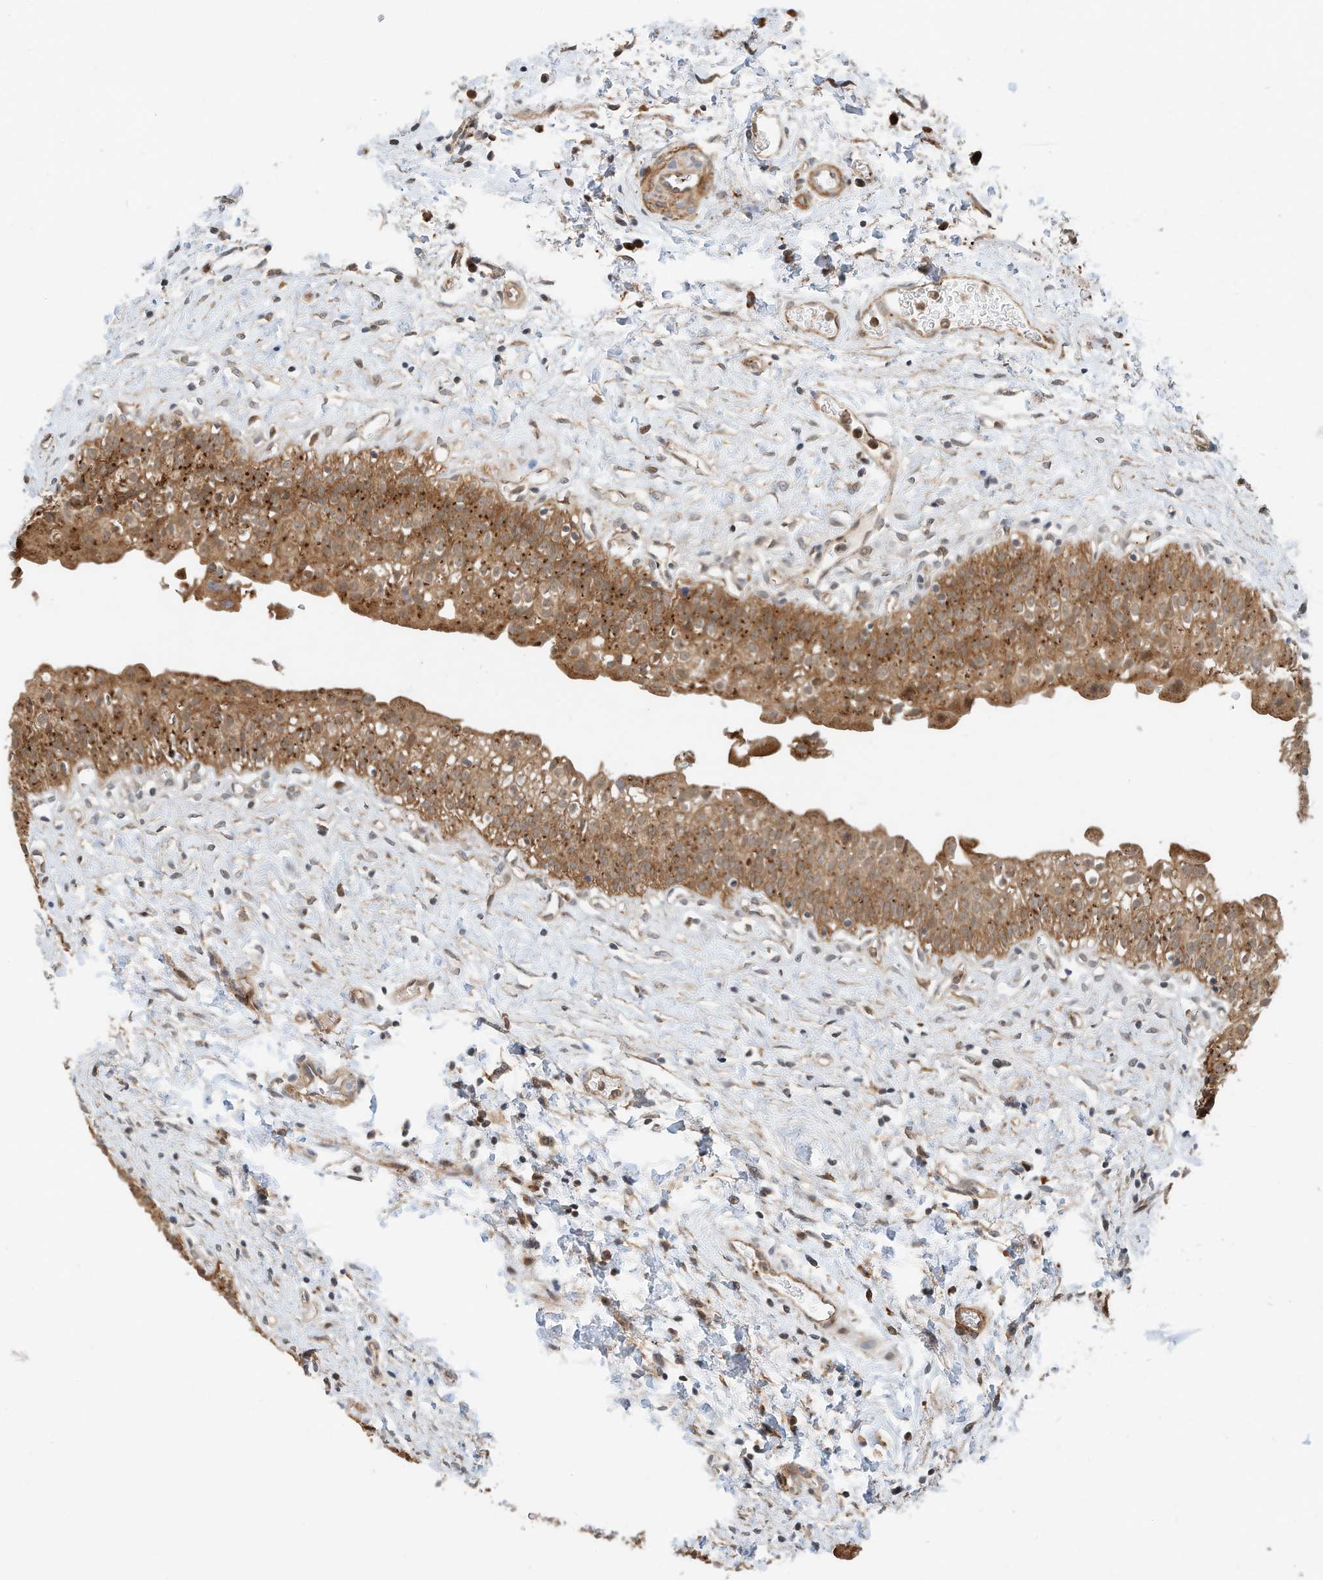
{"staining": {"intensity": "strong", "quantity": ">75%", "location": "cytoplasmic/membranous"}, "tissue": "urinary bladder", "cell_type": "Urothelial cells", "image_type": "normal", "snomed": [{"axis": "morphology", "description": "Normal tissue, NOS"}, {"axis": "topography", "description": "Urinary bladder"}], "caption": "Urothelial cells exhibit high levels of strong cytoplasmic/membranous staining in about >75% of cells in unremarkable human urinary bladder. The protein of interest is stained brown, and the nuclei are stained in blue (DAB IHC with brightfield microscopy, high magnification).", "gene": "CPAMD8", "patient": {"sex": "male", "age": 51}}